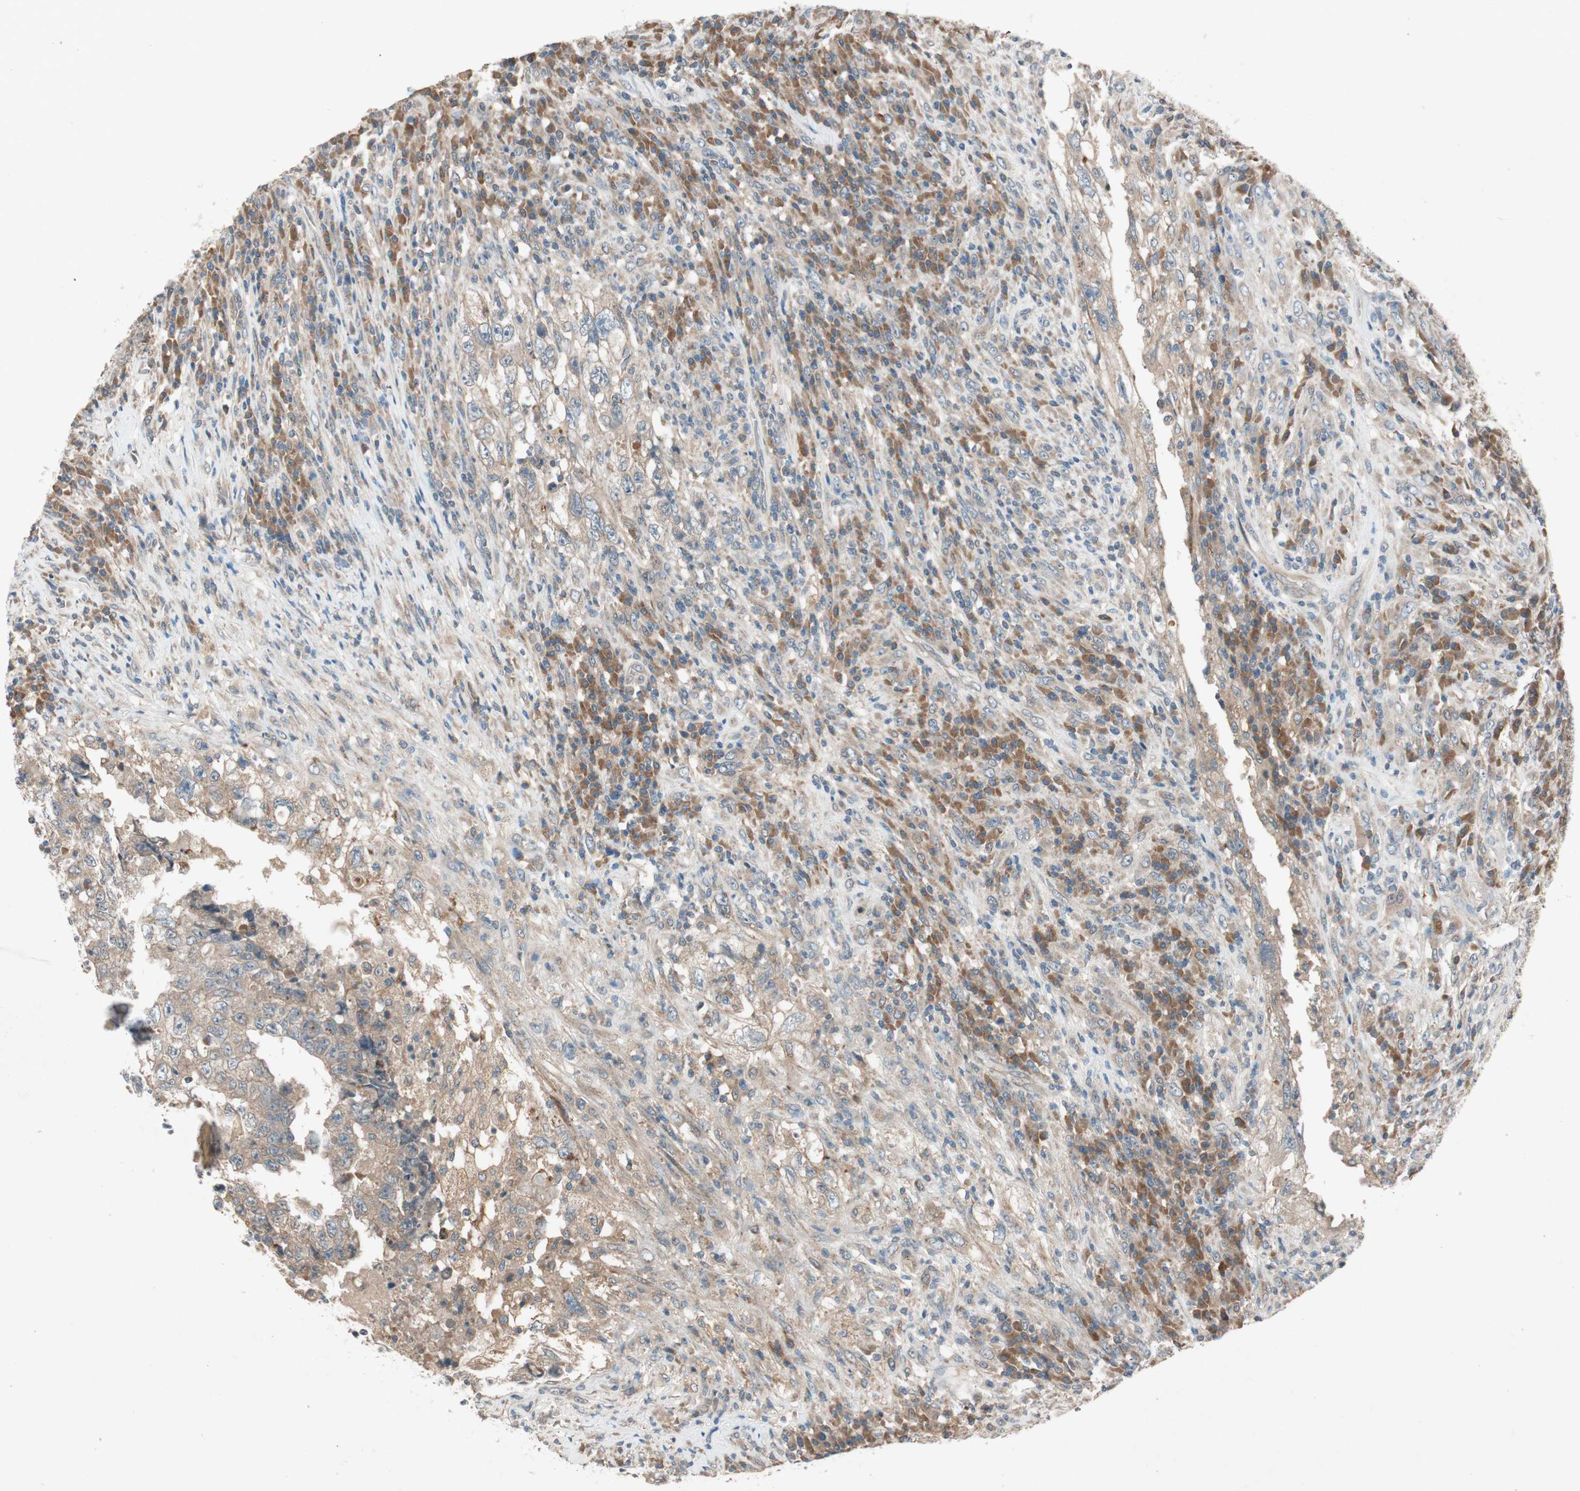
{"staining": {"intensity": "weak", "quantity": ">75%", "location": "cytoplasmic/membranous"}, "tissue": "testis cancer", "cell_type": "Tumor cells", "image_type": "cancer", "snomed": [{"axis": "morphology", "description": "Necrosis, NOS"}, {"axis": "morphology", "description": "Carcinoma, Embryonal, NOS"}, {"axis": "topography", "description": "Testis"}], "caption": "Protein expression analysis of human testis cancer (embryonal carcinoma) reveals weak cytoplasmic/membranous staining in approximately >75% of tumor cells.", "gene": "NCLN", "patient": {"sex": "male", "age": 19}}